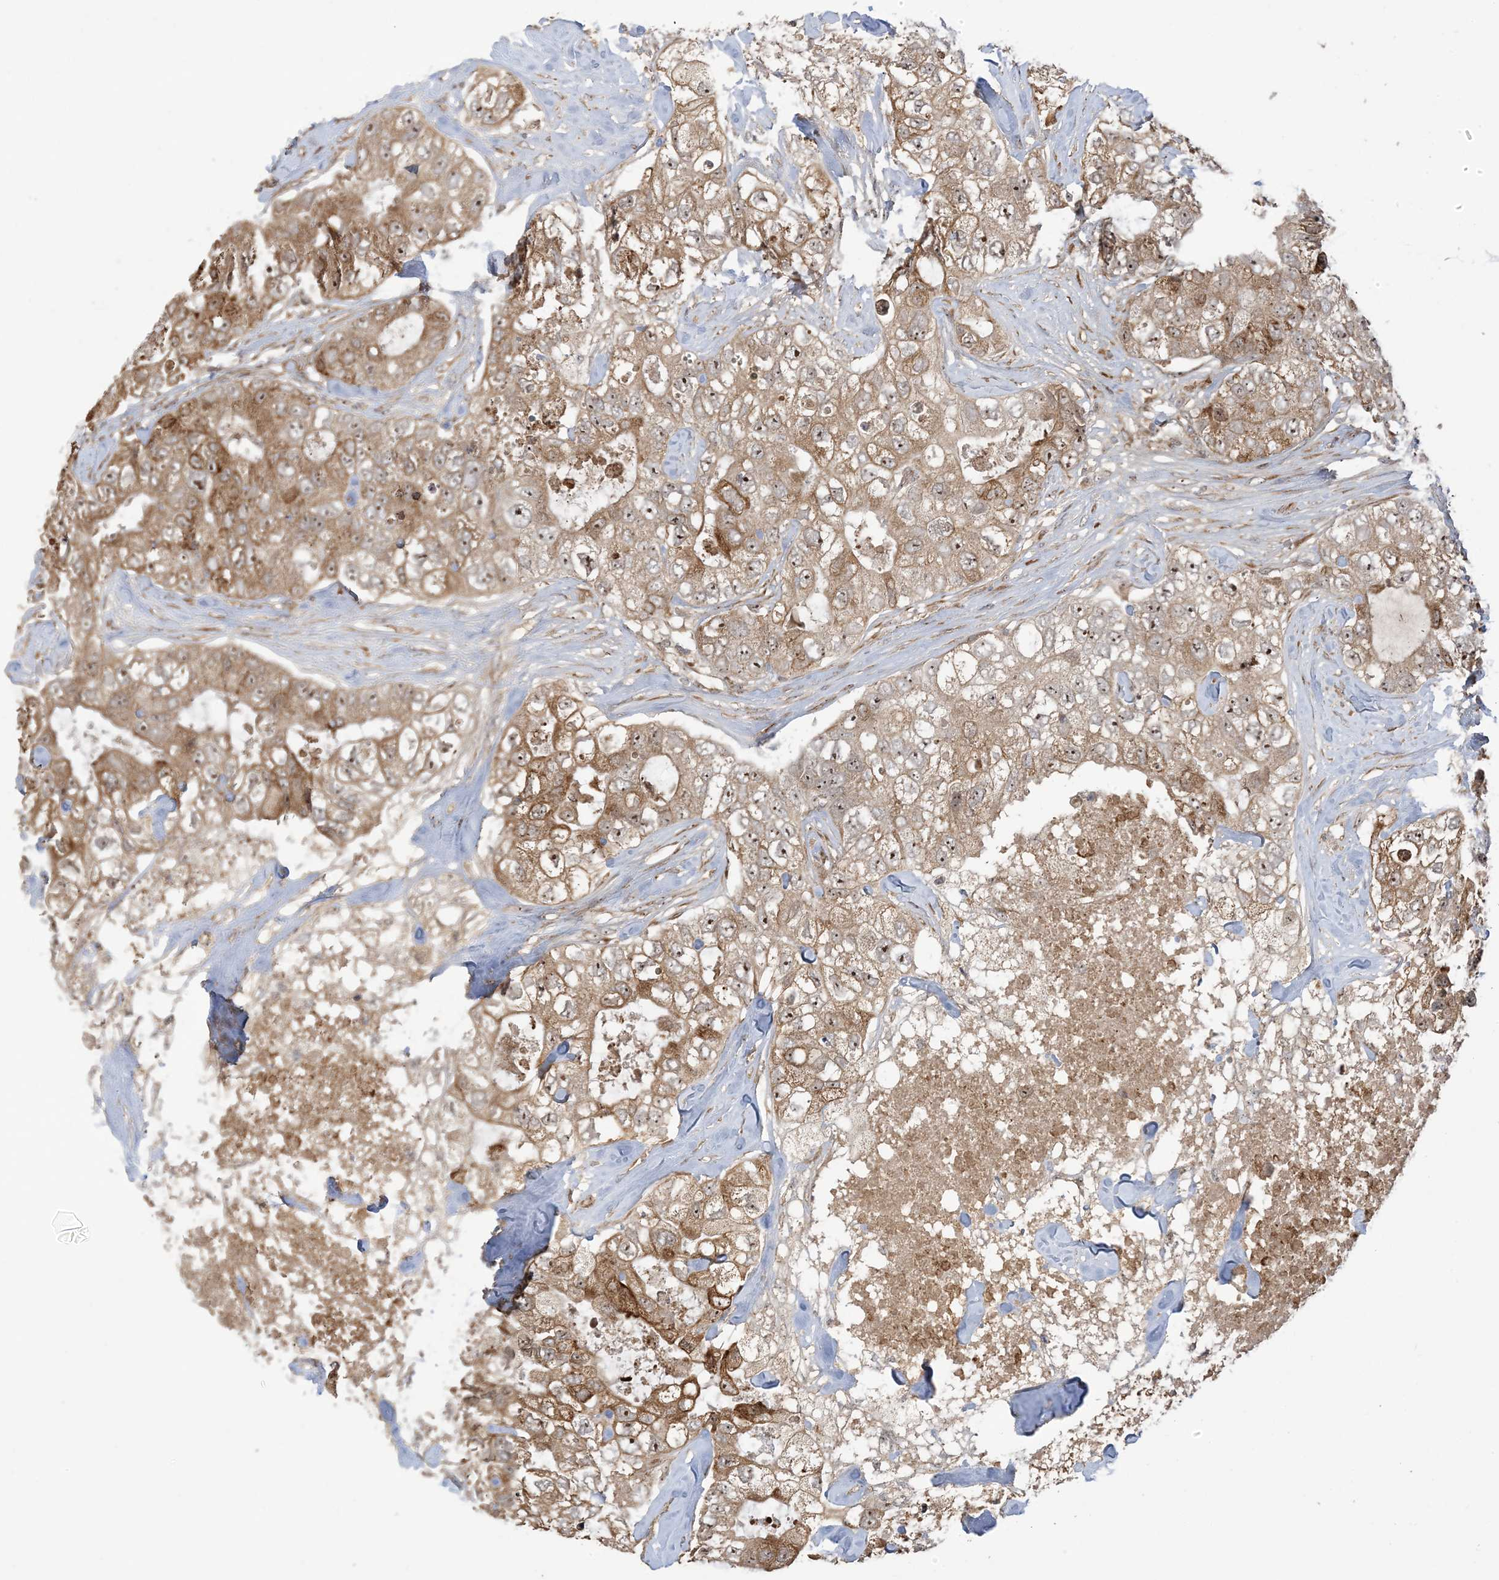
{"staining": {"intensity": "moderate", "quantity": ">75%", "location": "cytoplasmic/membranous,nuclear"}, "tissue": "breast cancer", "cell_type": "Tumor cells", "image_type": "cancer", "snomed": [{"axis": "morphology", "description": "Duct carcinoma"}, {"axis": "topography", "description": "Breast"}], "caption": "There is medium levels of moderate cytoplasmic/membranous and nuclear staining in tumor cells of breast invasive ductal carcinoma, as demonstrated by immunohistochemical staining (brown color).", "gene": "ECM2", "patient": {"sex": "female", "age": 62}}